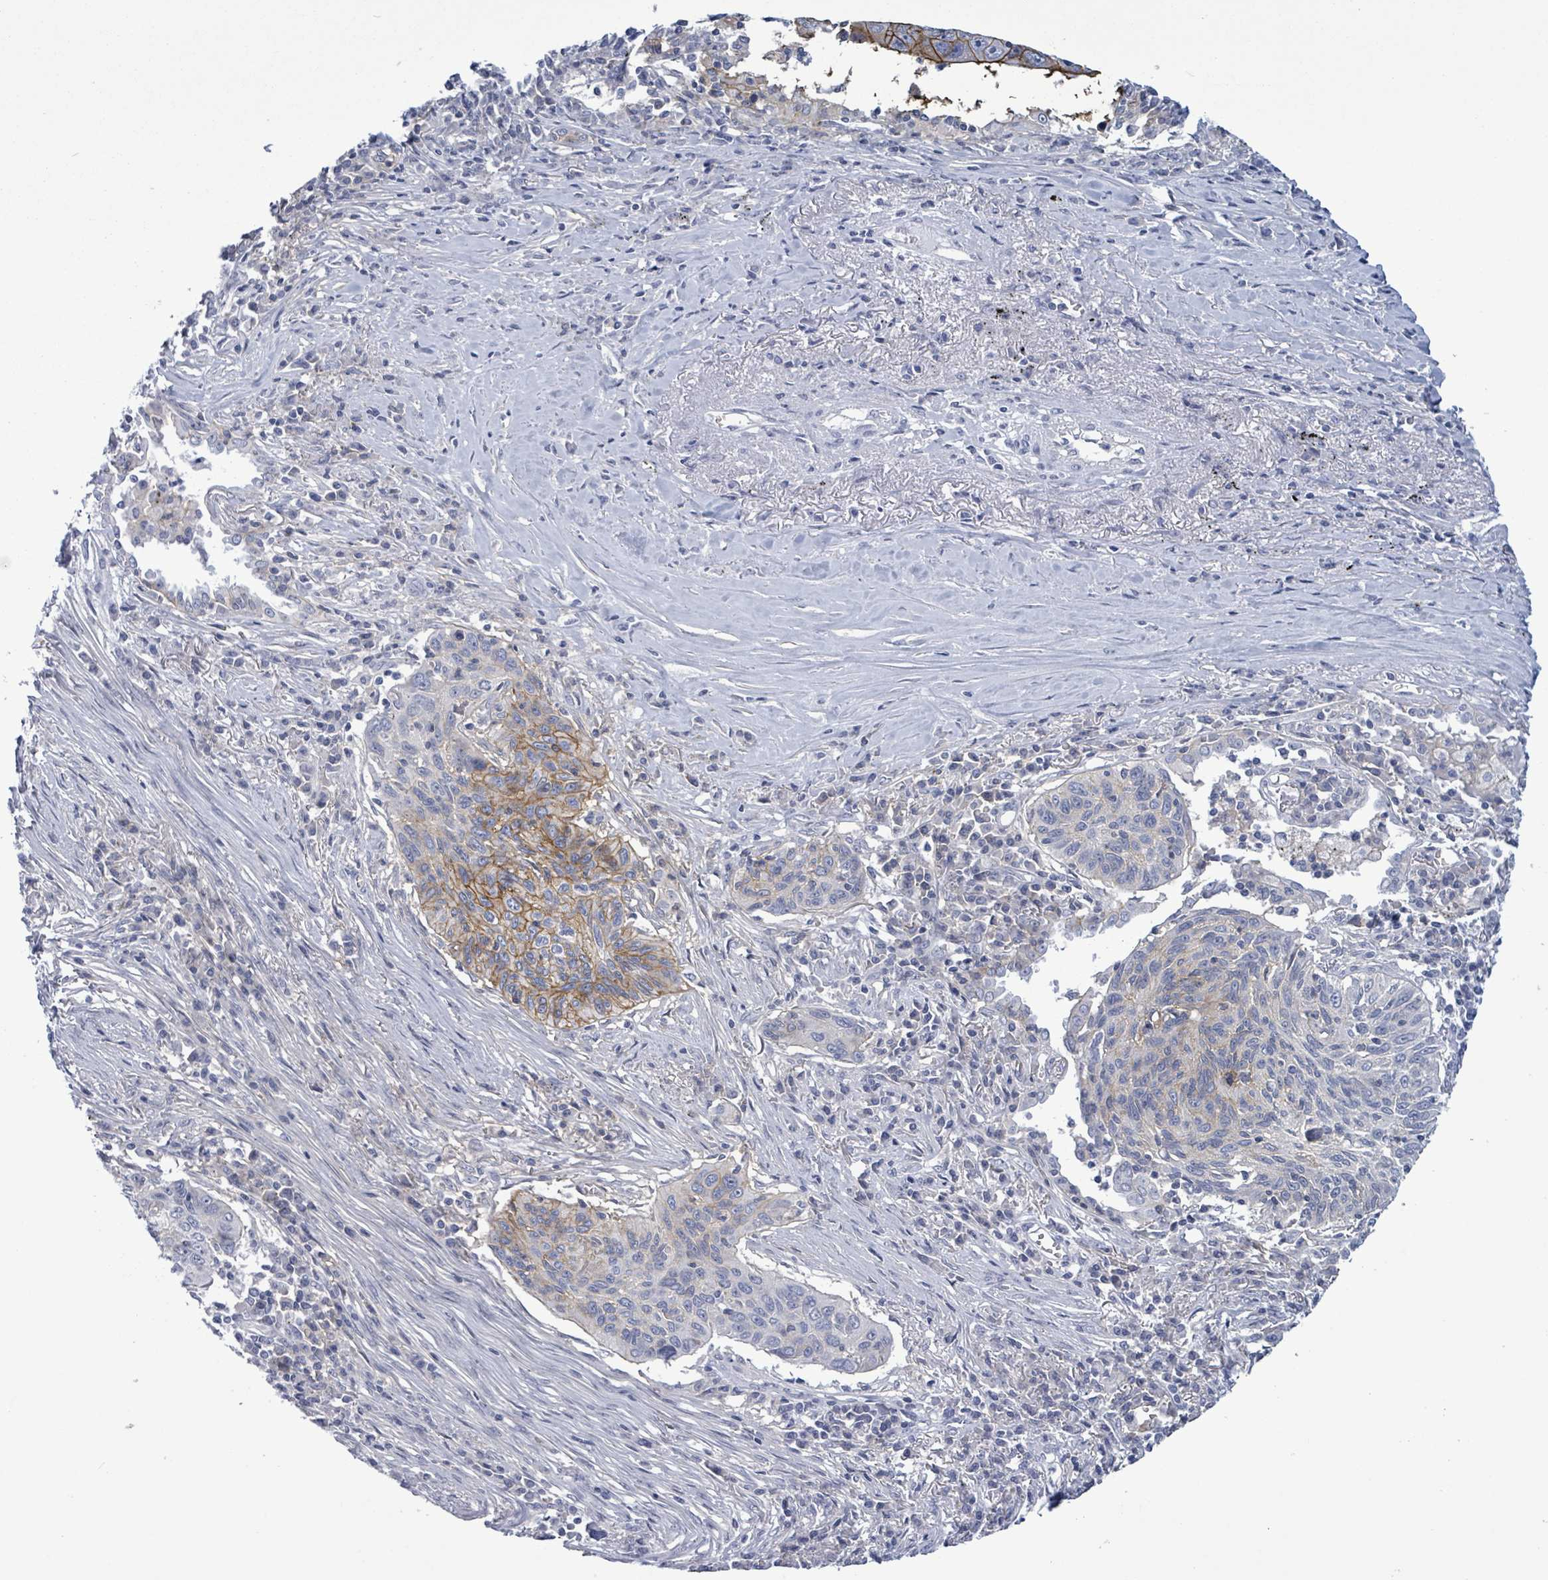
{"staining": {"intensity": "moderate", "quantity": "<25%", "location": "cytoplasmic/membranous"}, "tissue": "lung cancer", "cell_type": "Tumor cells", "image_type": "cancer", "snomed": [{"axis": "morphology", "description": "Squamous cell carcinoma, NOS"}, {"axis": "topography", "description": "Lung"}], "caption": "Squamous cell carcinoma (lung) tissue shows moderate cytoplasmic/membranous positivity in about <25% of tumor cells", "gene": "BSG", "patient": {"sex": "female", "age": 66}}